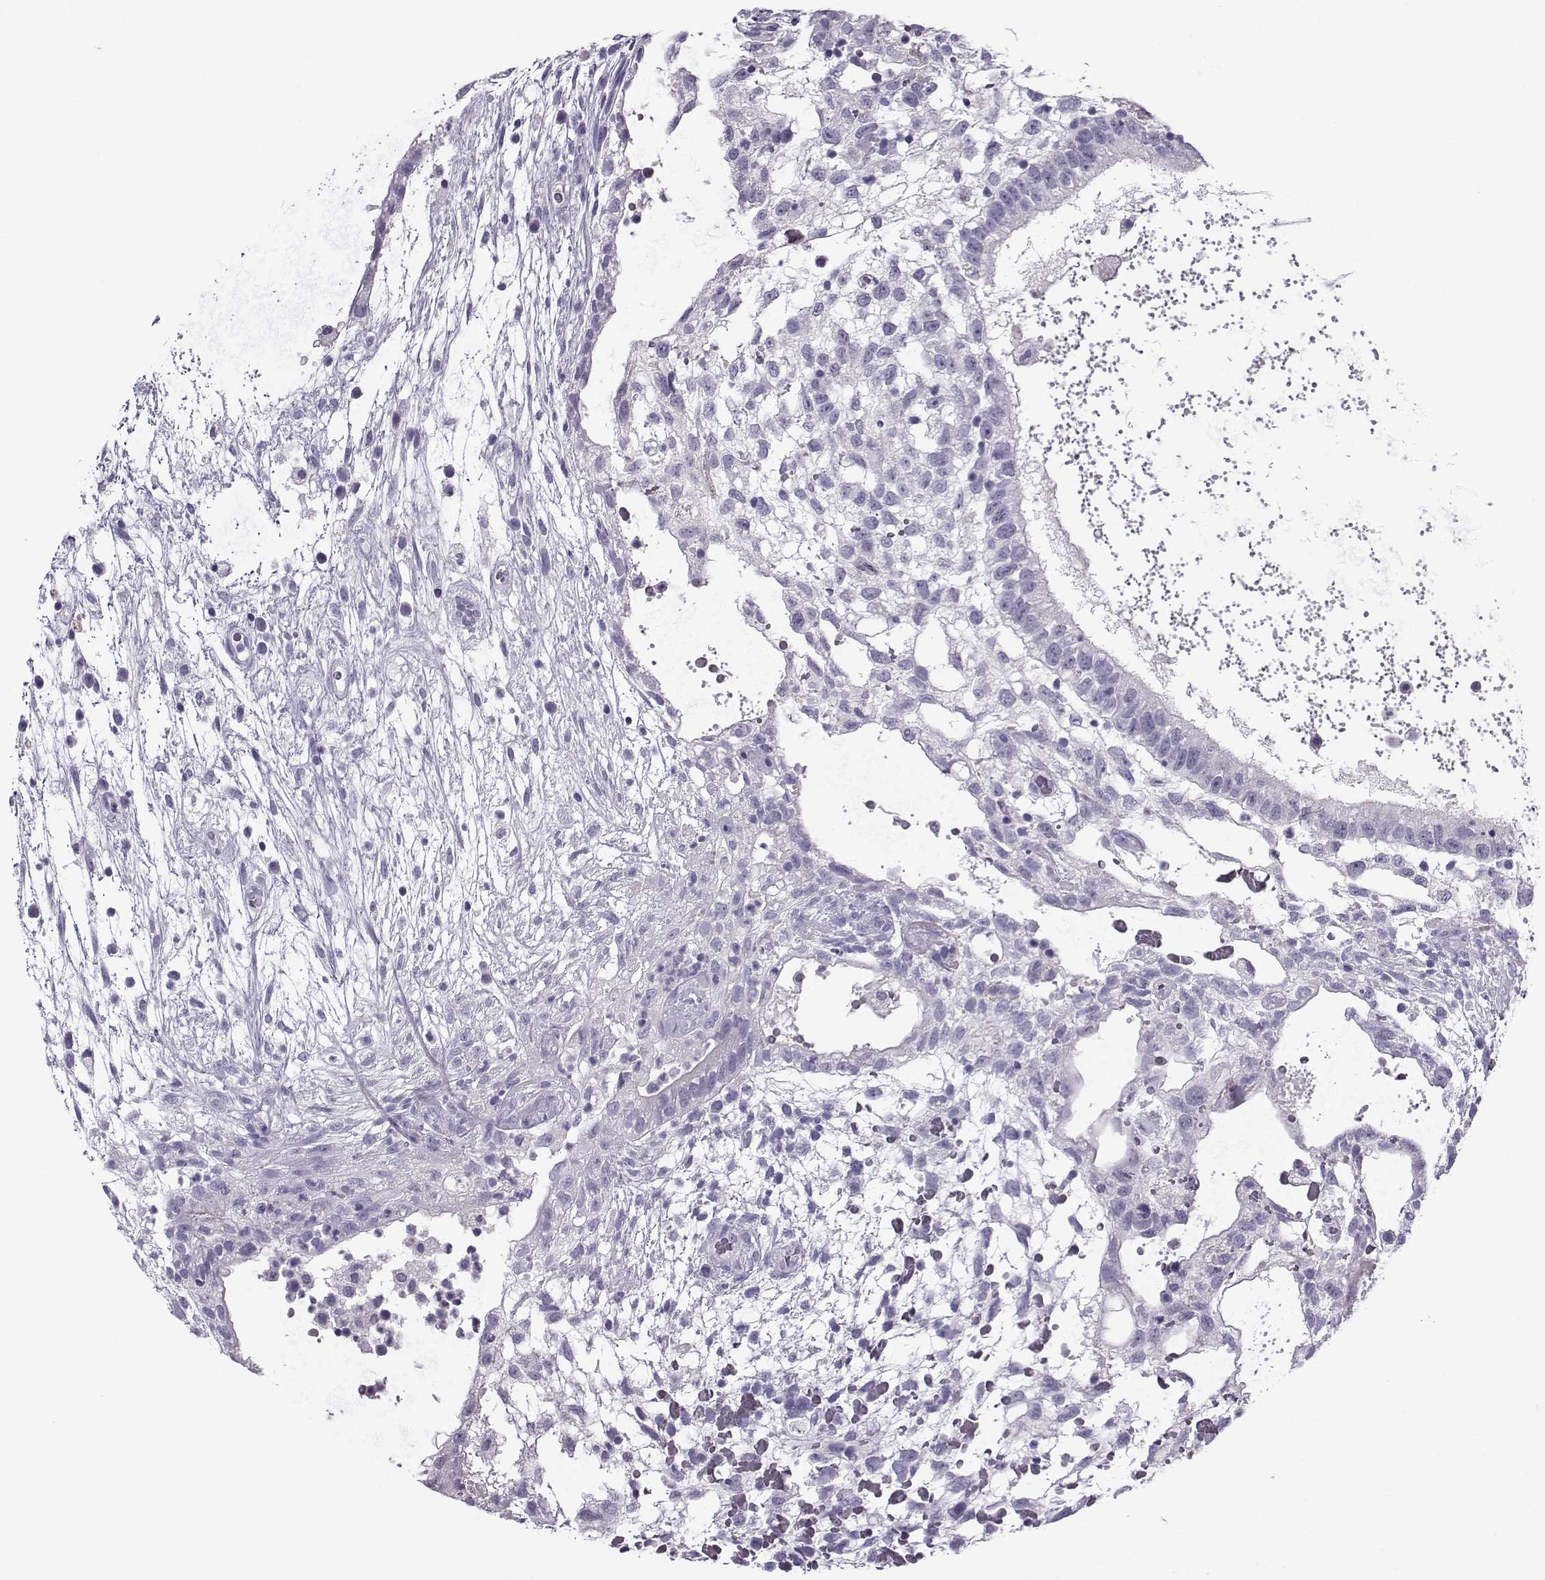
{"staining": {"intensity": "negative", "quantity": "none", "location": "none"}, "tissue": "testis cancer", "cell_type": "Tumor cells", "image_type": "cancer", "snomed": [{"axis": "morphology", "description": "Normal tissue, NOS"}, {"axis": "morphology", "description": "Carcinoma, Embryonal, NOS"}, {"axis": "topography", "description": "Testis"}], "caption": "This is a image of IHC staining of testis cancer (embryonal carcinoma), which shows no staining in tumor cells.", "gene": "OIP5", "patient": {"sex": "male", "age": 32}}